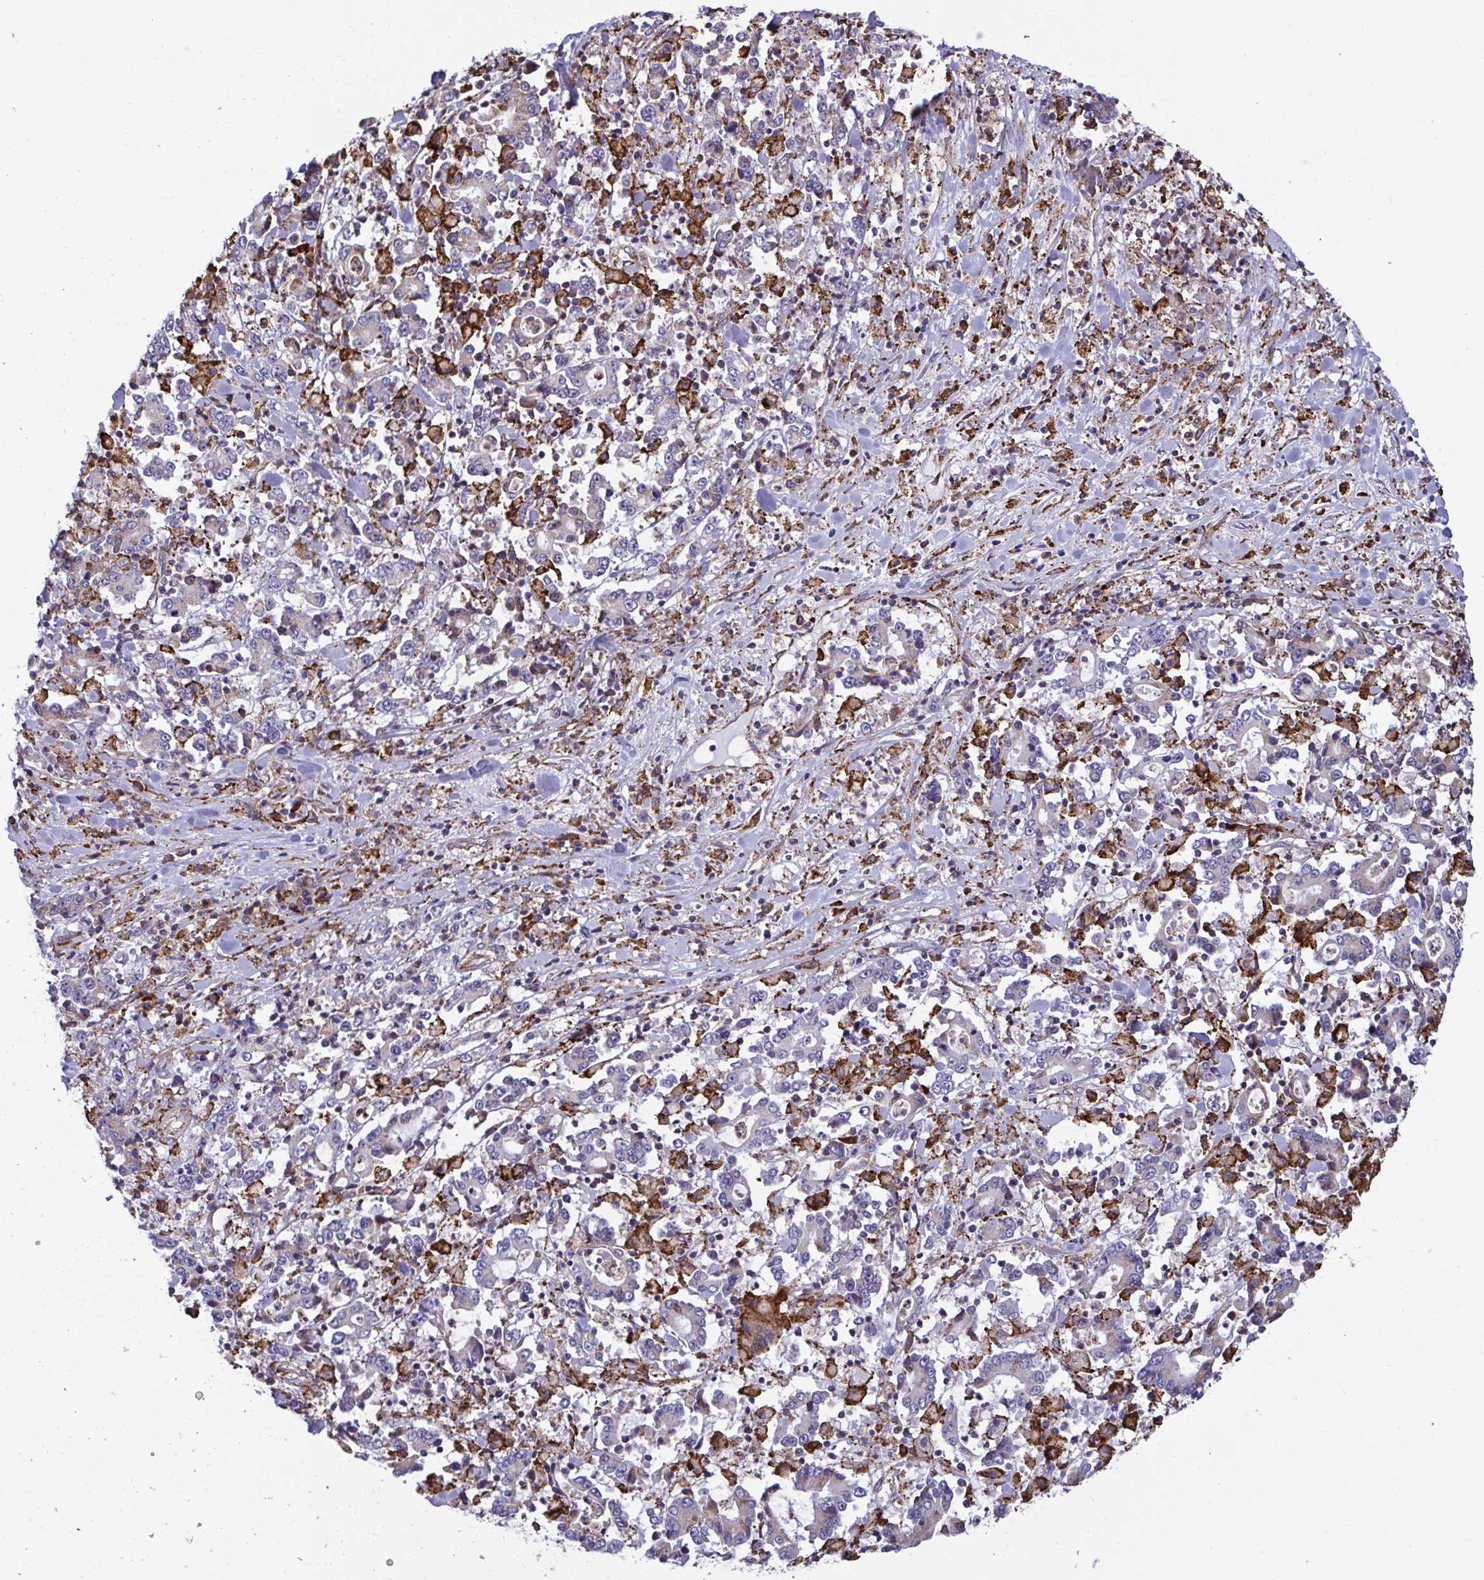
{"staining": {"intensity": "weak", "quantity": "<25%", "location": "cytoplasmic/membranous"}, "tissue": "stomach cancer", "cell_type": "Tumor cells", "image_type": "cancer", "snomed": [{"axis": "morphology", "description": "Adenocarcinoma, NOS"}, {"axis": "topography", "description": "Stomach, upper"}], "caption": "Immunohistochemistry (IHC) histopathology image of human stomach cancer stained for a protein (brown), which displays no positivity in tumor cells.", "gene": "PEAK3", "patient": {"sex": "male", "age": 68}}